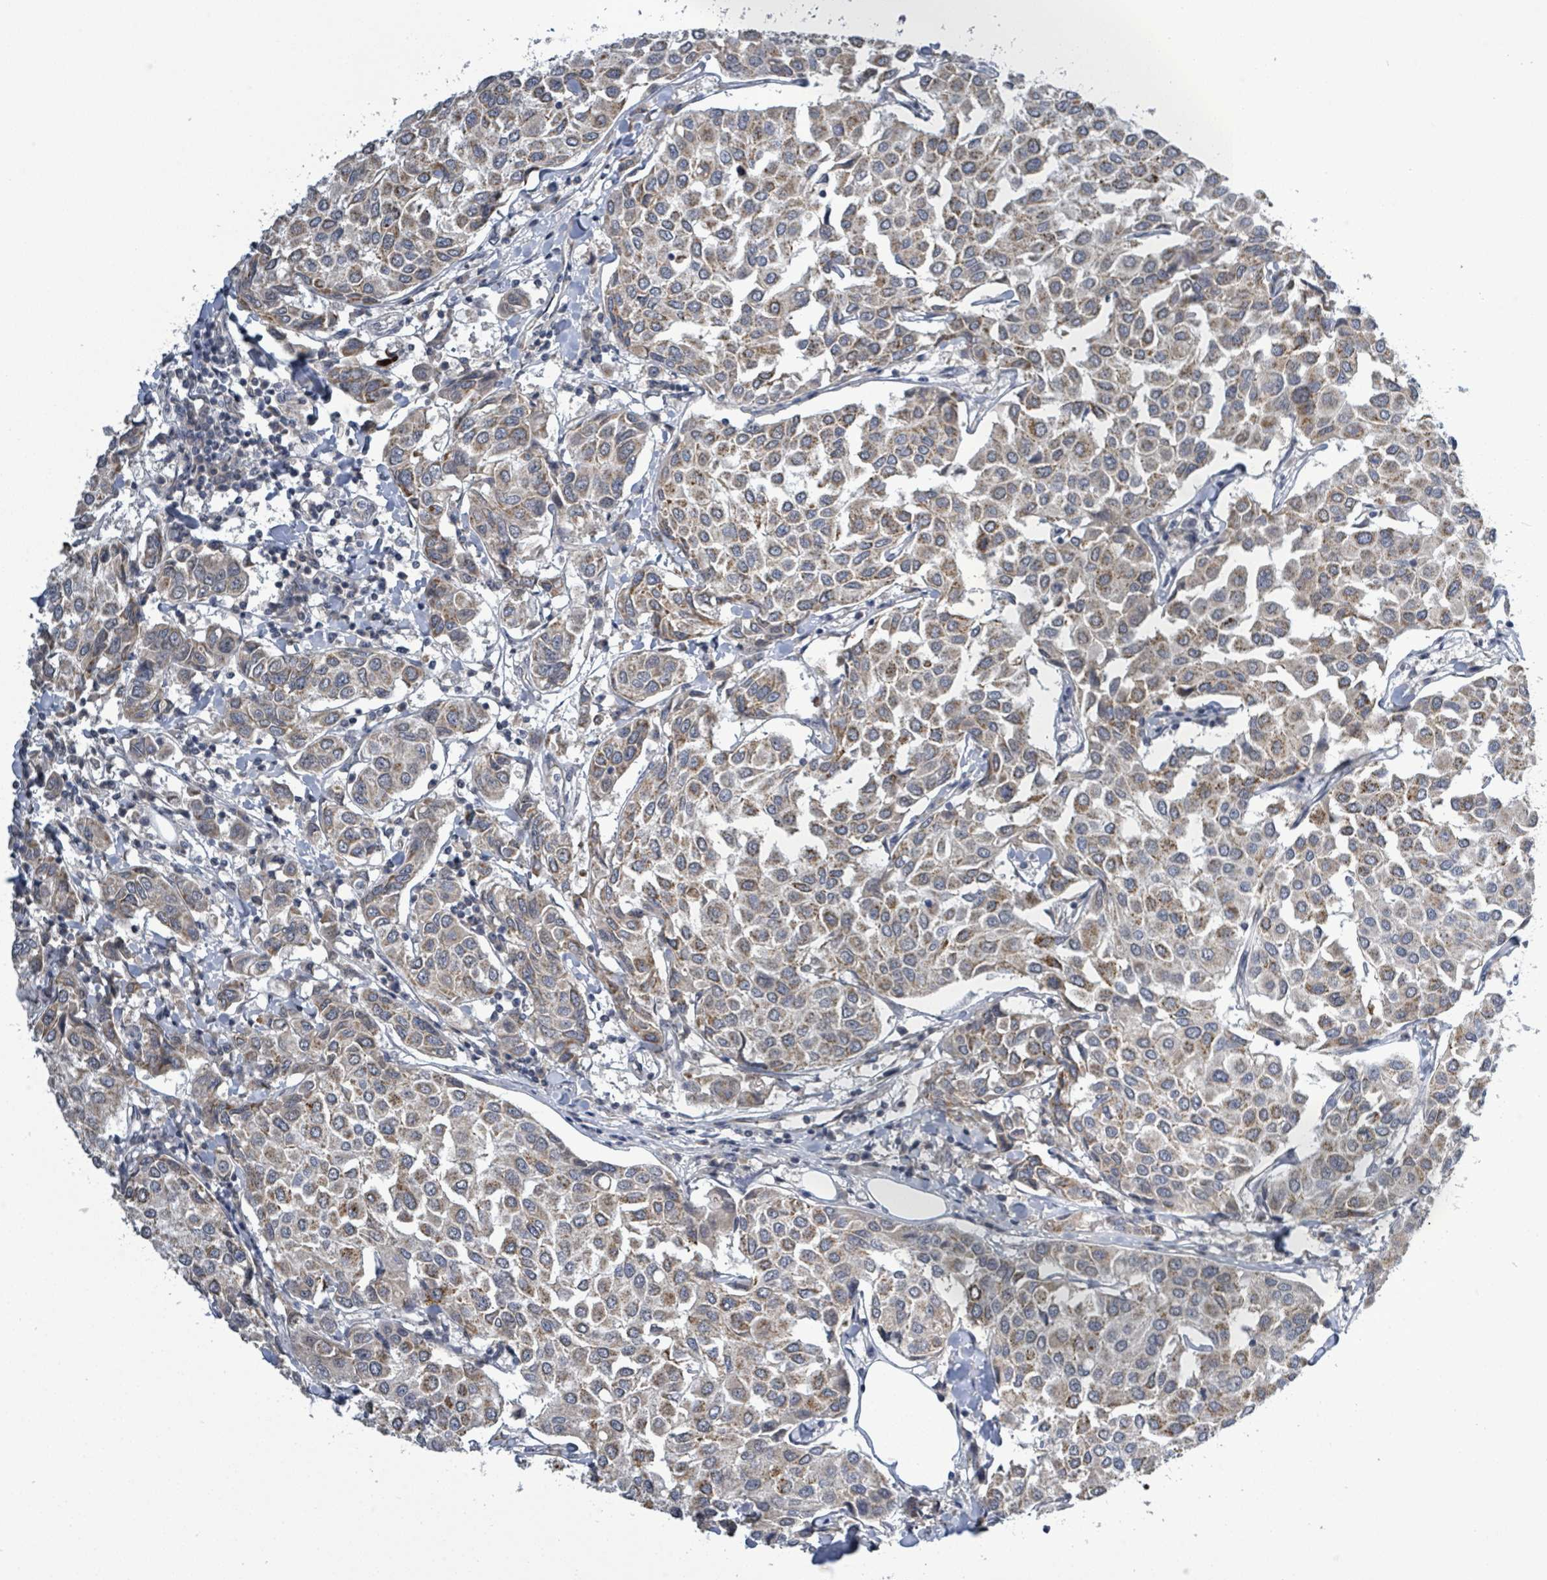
{"staining": {"intensity": "weak", "quantity": ">75%", "location": "cytoplasmic/membranous"}, "tissue": "breast cancer", "cell_type": "Tumor cells", "image_type": "cancer", "snomed": [{"axis": "morphology", "description": "Duct carcinoma"}, {"axis": "topography", "description": "Breast"}], "caption": "A brown stain shows weak cytoplasmic/membranous expression of a protein in human breast invasive ductal carcinoma tumor cells.", "gene": "COQ10B", "patient": {"sex": "female", "age": 55}}